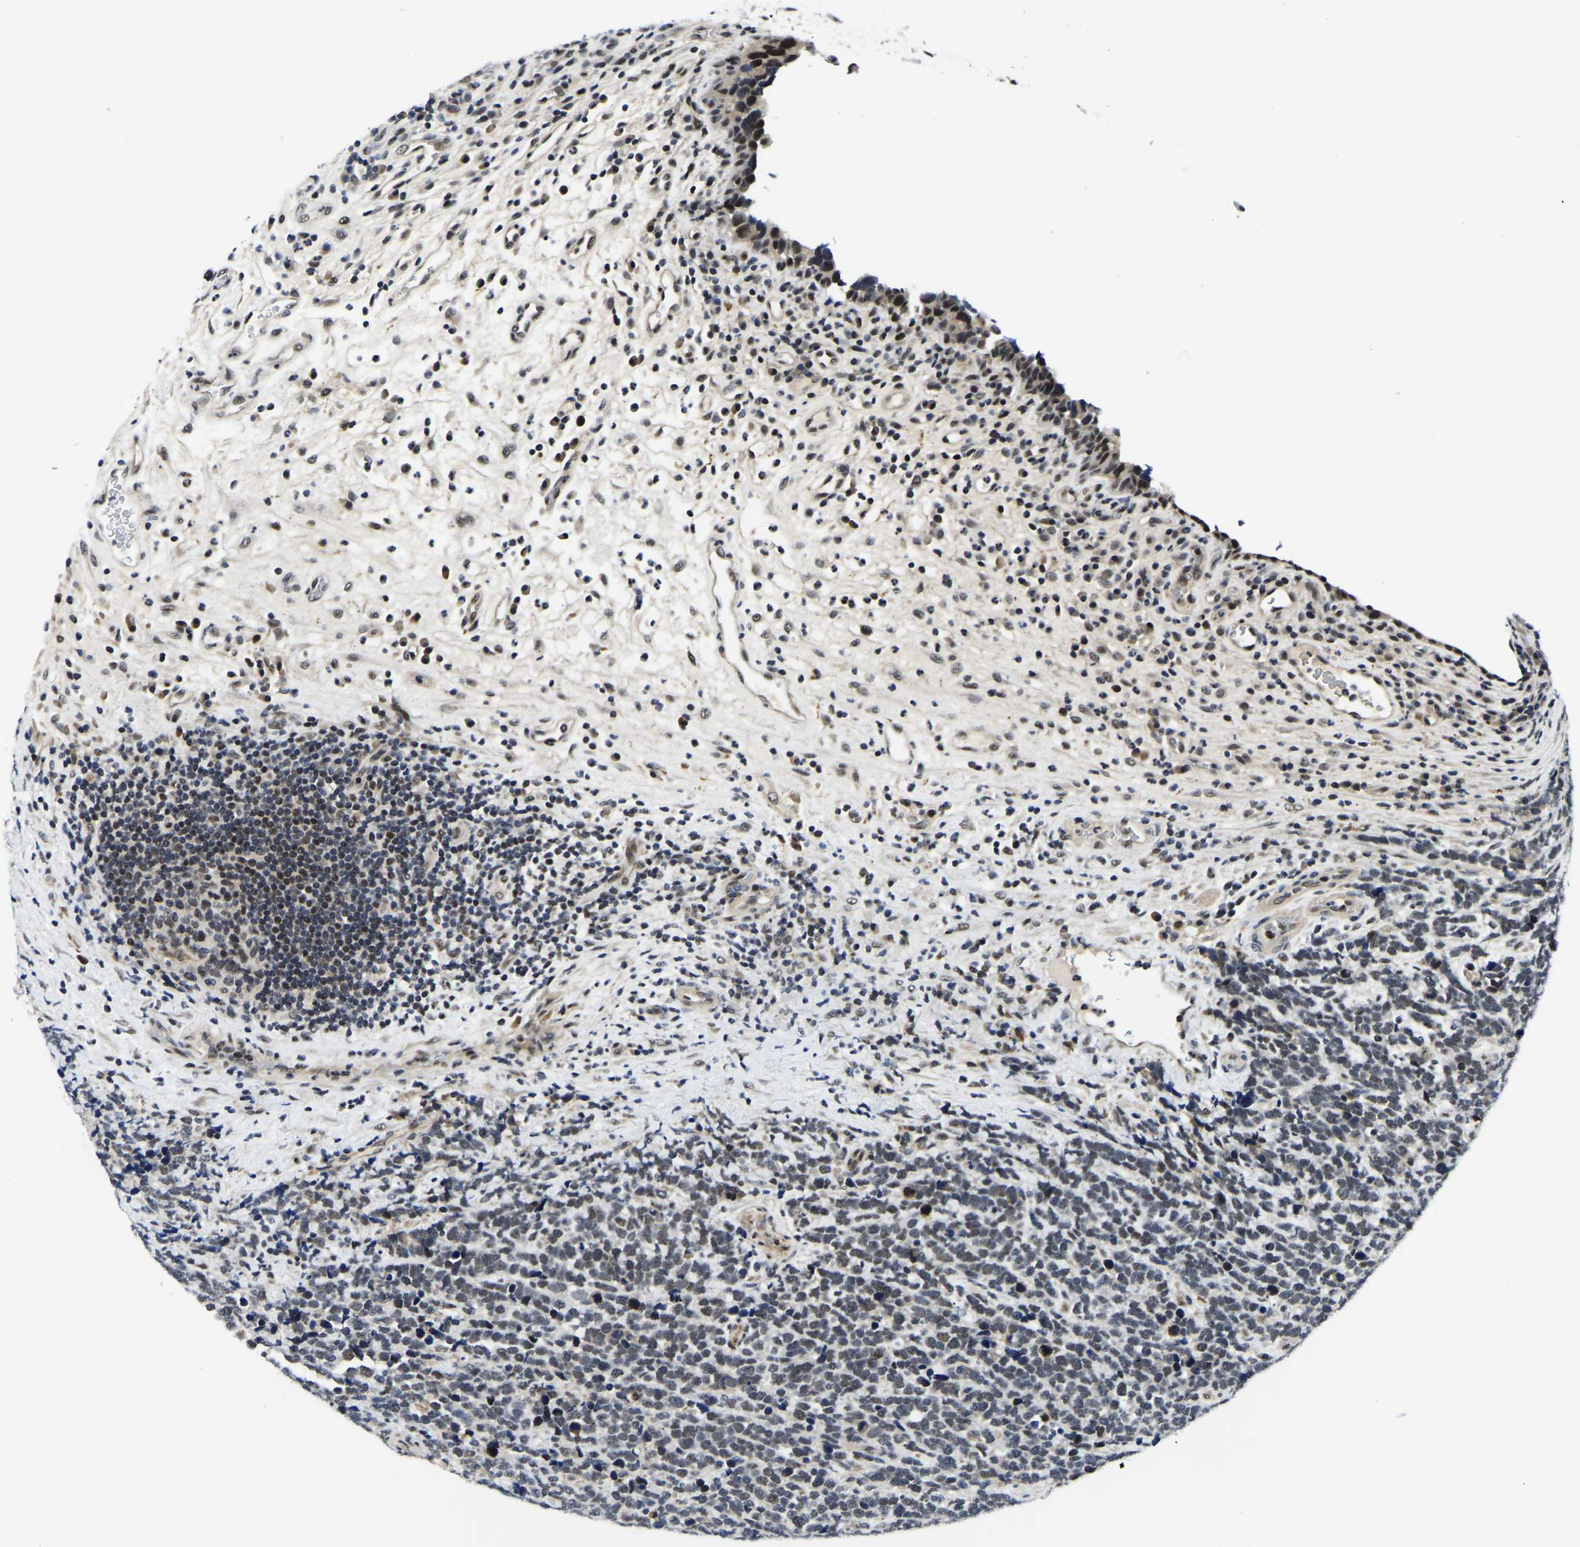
{"staining": {"intensity": "weak", "quantity": "<25%", "location": "nuclear"}, "tissue": "urothelial cancer", "cell_type": "Tumor cells", "image_type": "cancer", "snomed": [{"axis": "morphology", "description": "Urothelial carcinoma, High grade"}, {"axis": "topography", "description": "Urinary bladder"}], "caption": "Immunohistochemical staining of human urothelial cancer shows no significant expression in tumor cells. Brightfield microscopy of immunohistochemistry (IHC) stained with DAB (3,3'-diaminobenzidine) (brown) and hematoxylin (blue), captured at high magnification.", "gene": "POLDIP3", "patient": {"sex": "female", "age": 82}}